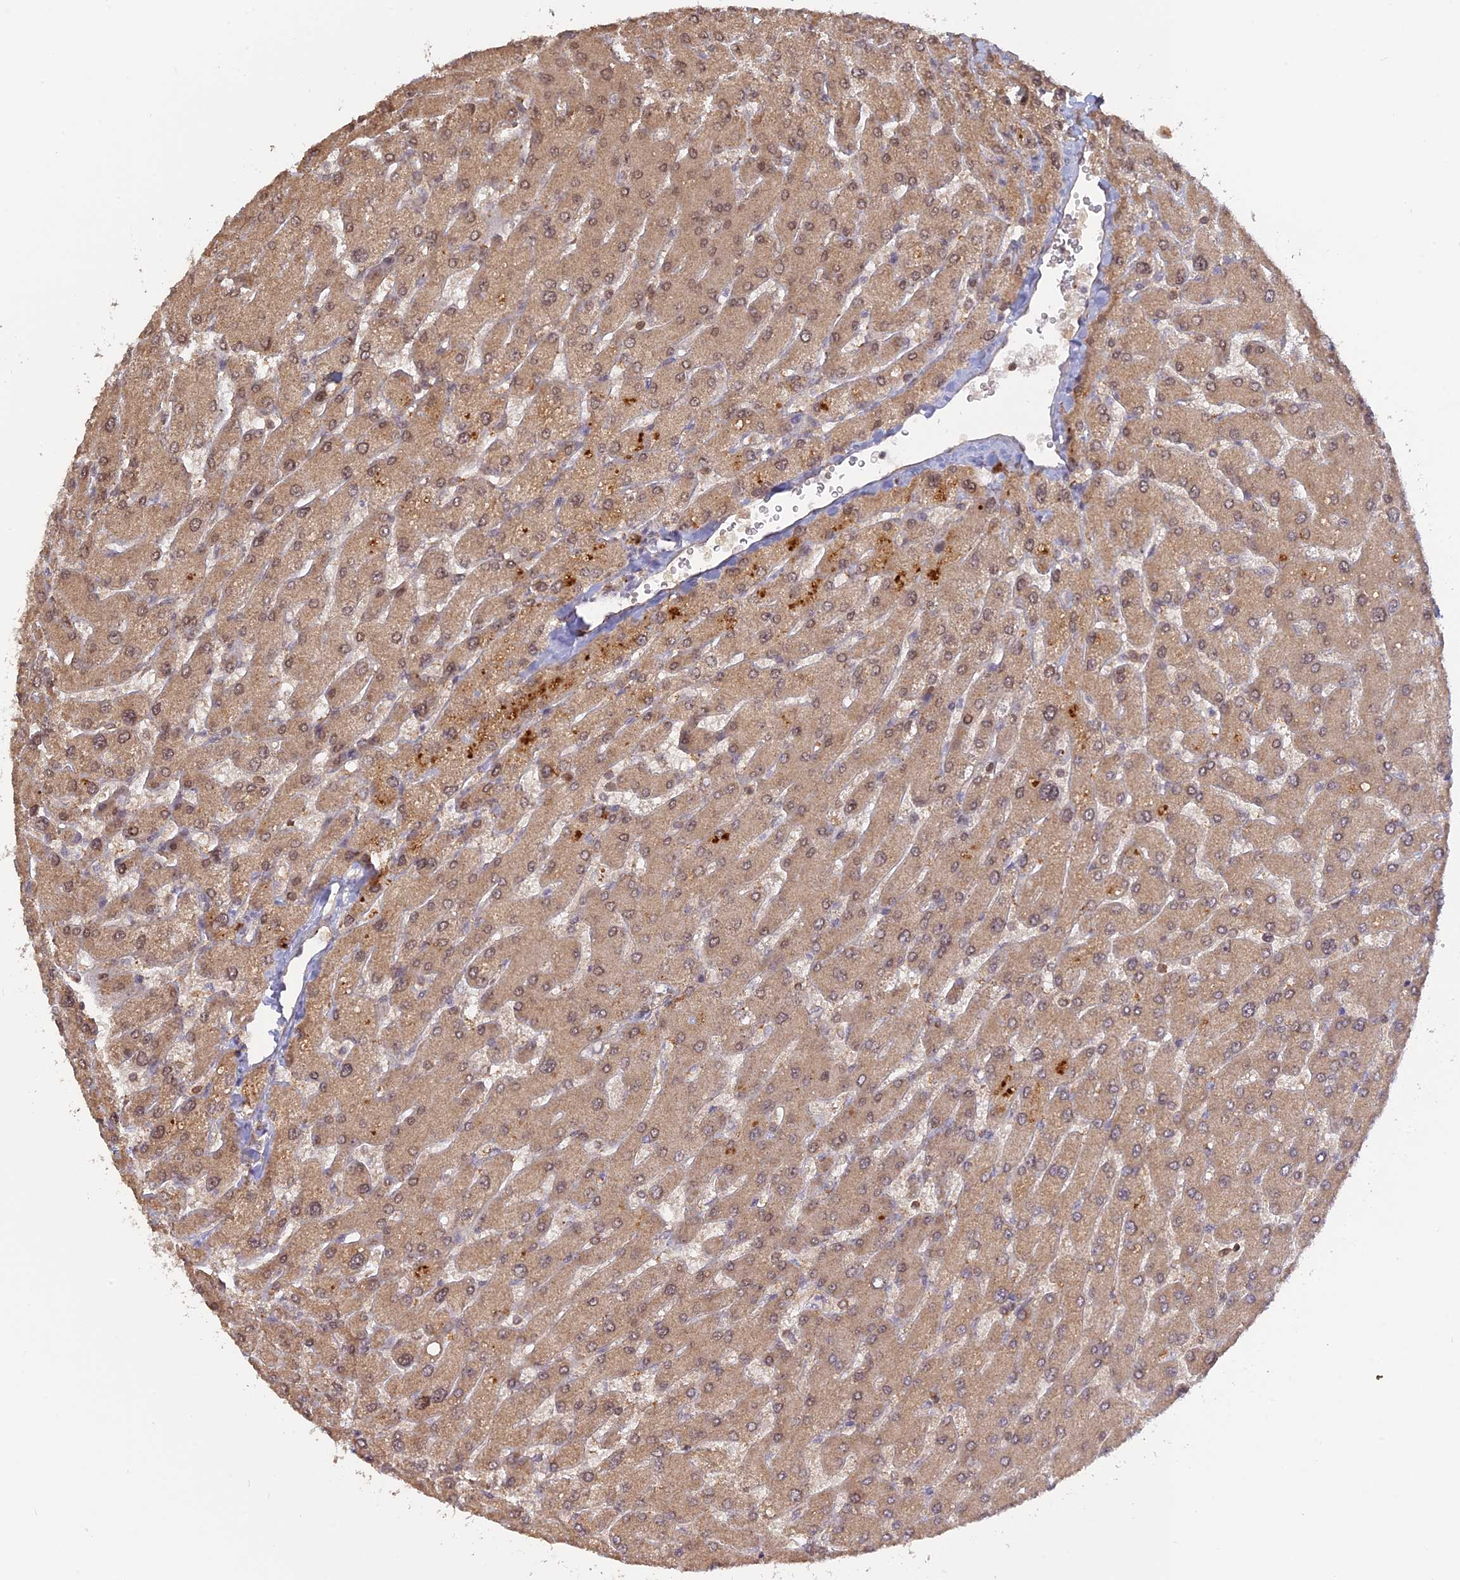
{"staining": {"intensity": "moderate", "quantity": ">75%", "location": "nuclear"}, "tissue": "liver", "cell_type": "Cholangiocytes", "image_type": "normal", "snomed": [{"axis": "morphology", "description": "Normal tissue, NOS"}, {"axis": "topography", "description": "Liver"}], "caption": "This image shows IHC staining of normal liver, with medium moderate nuclear positivity in approximately >75% of cholangiocytes.", "gene": "PKIG", "patient": {"sex": "male", "age": 55}}